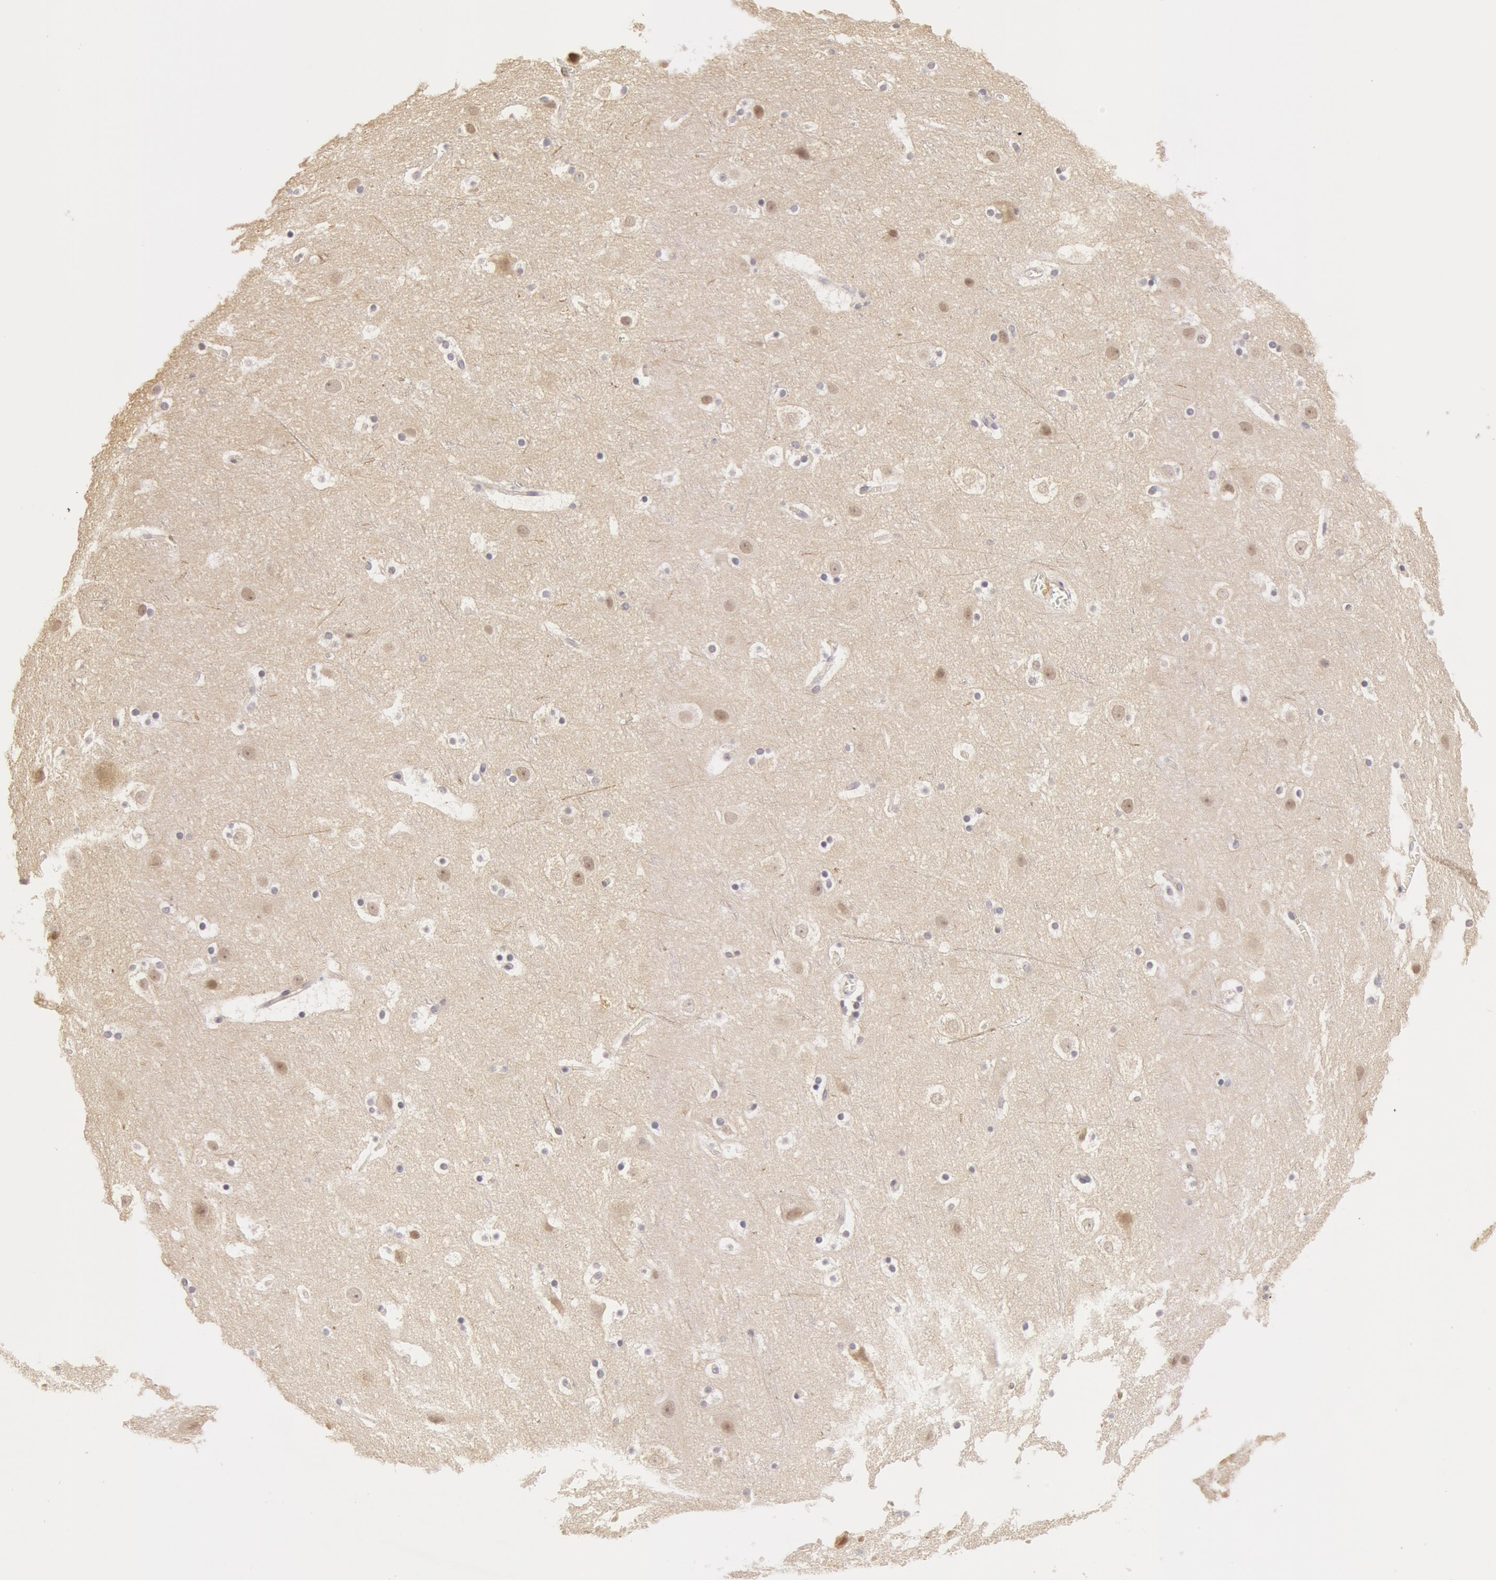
{"staining": {"intensity": "negative", "quantity": "none", "location": "none"}, "tissue": "cerebral cortex", "cell_type": "Endothelial cells", "image_type": "normal", "snomed": [{"axis": "morphology", "description": "Normal tissue, NOS"}, {"axis": "topography", "description": "Cerebral cortex"}], "caption": "The IHC image has no significant positivity in endothelial cells of cerebral cortex.", "gene": "ZNF597", "patient": {"sex": "male", "age": 45}}